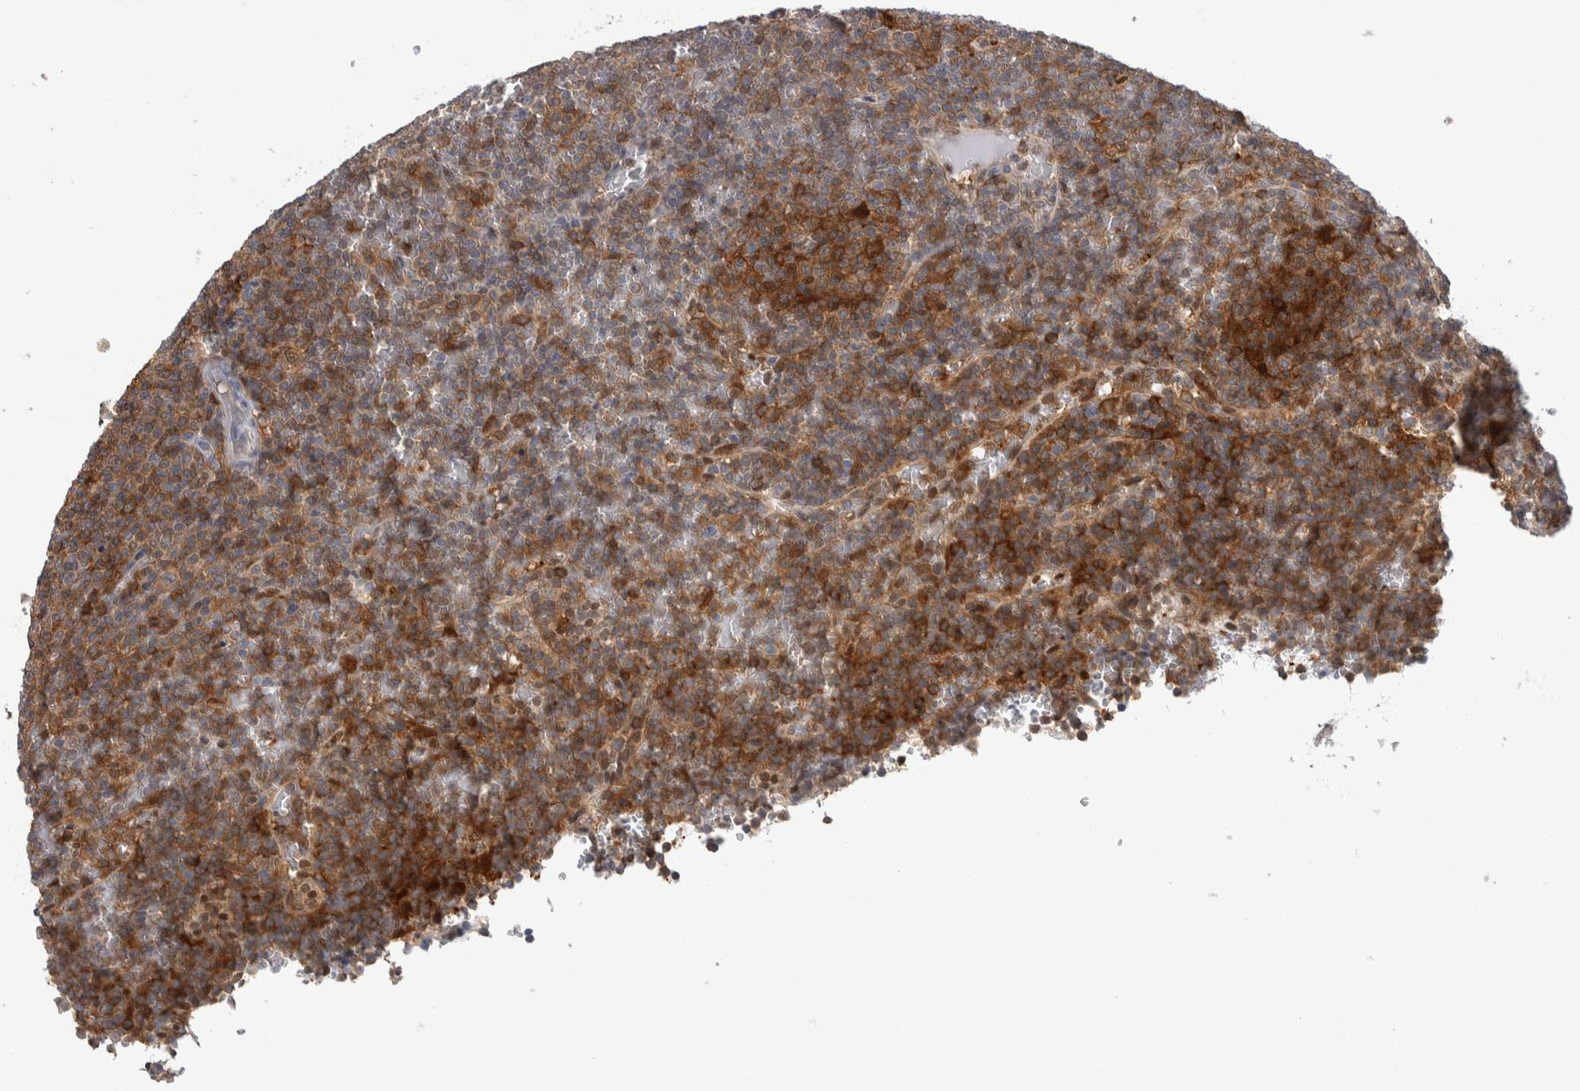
{"staining": {"intensity": "moderate", "quantity": ">75%", "location": "cytoplasmic/membranous"}, "tissue": "lymphoma", "cell_type": "Tumor cells", "image_type": "cancer", "snomed": [{"axis": "morphology", "description": "Malignant lymphoma, non-Hodgkin's type, Low grade"}, {"axis": "topography", "description": "Spleen"}], "caption": "Moderate cytoplasmic/membranous expression is identified in about >75% of tumor cells in lymphoma.", "gene": "NFKB2", "patient": {"sex": "female", "age": 77}}